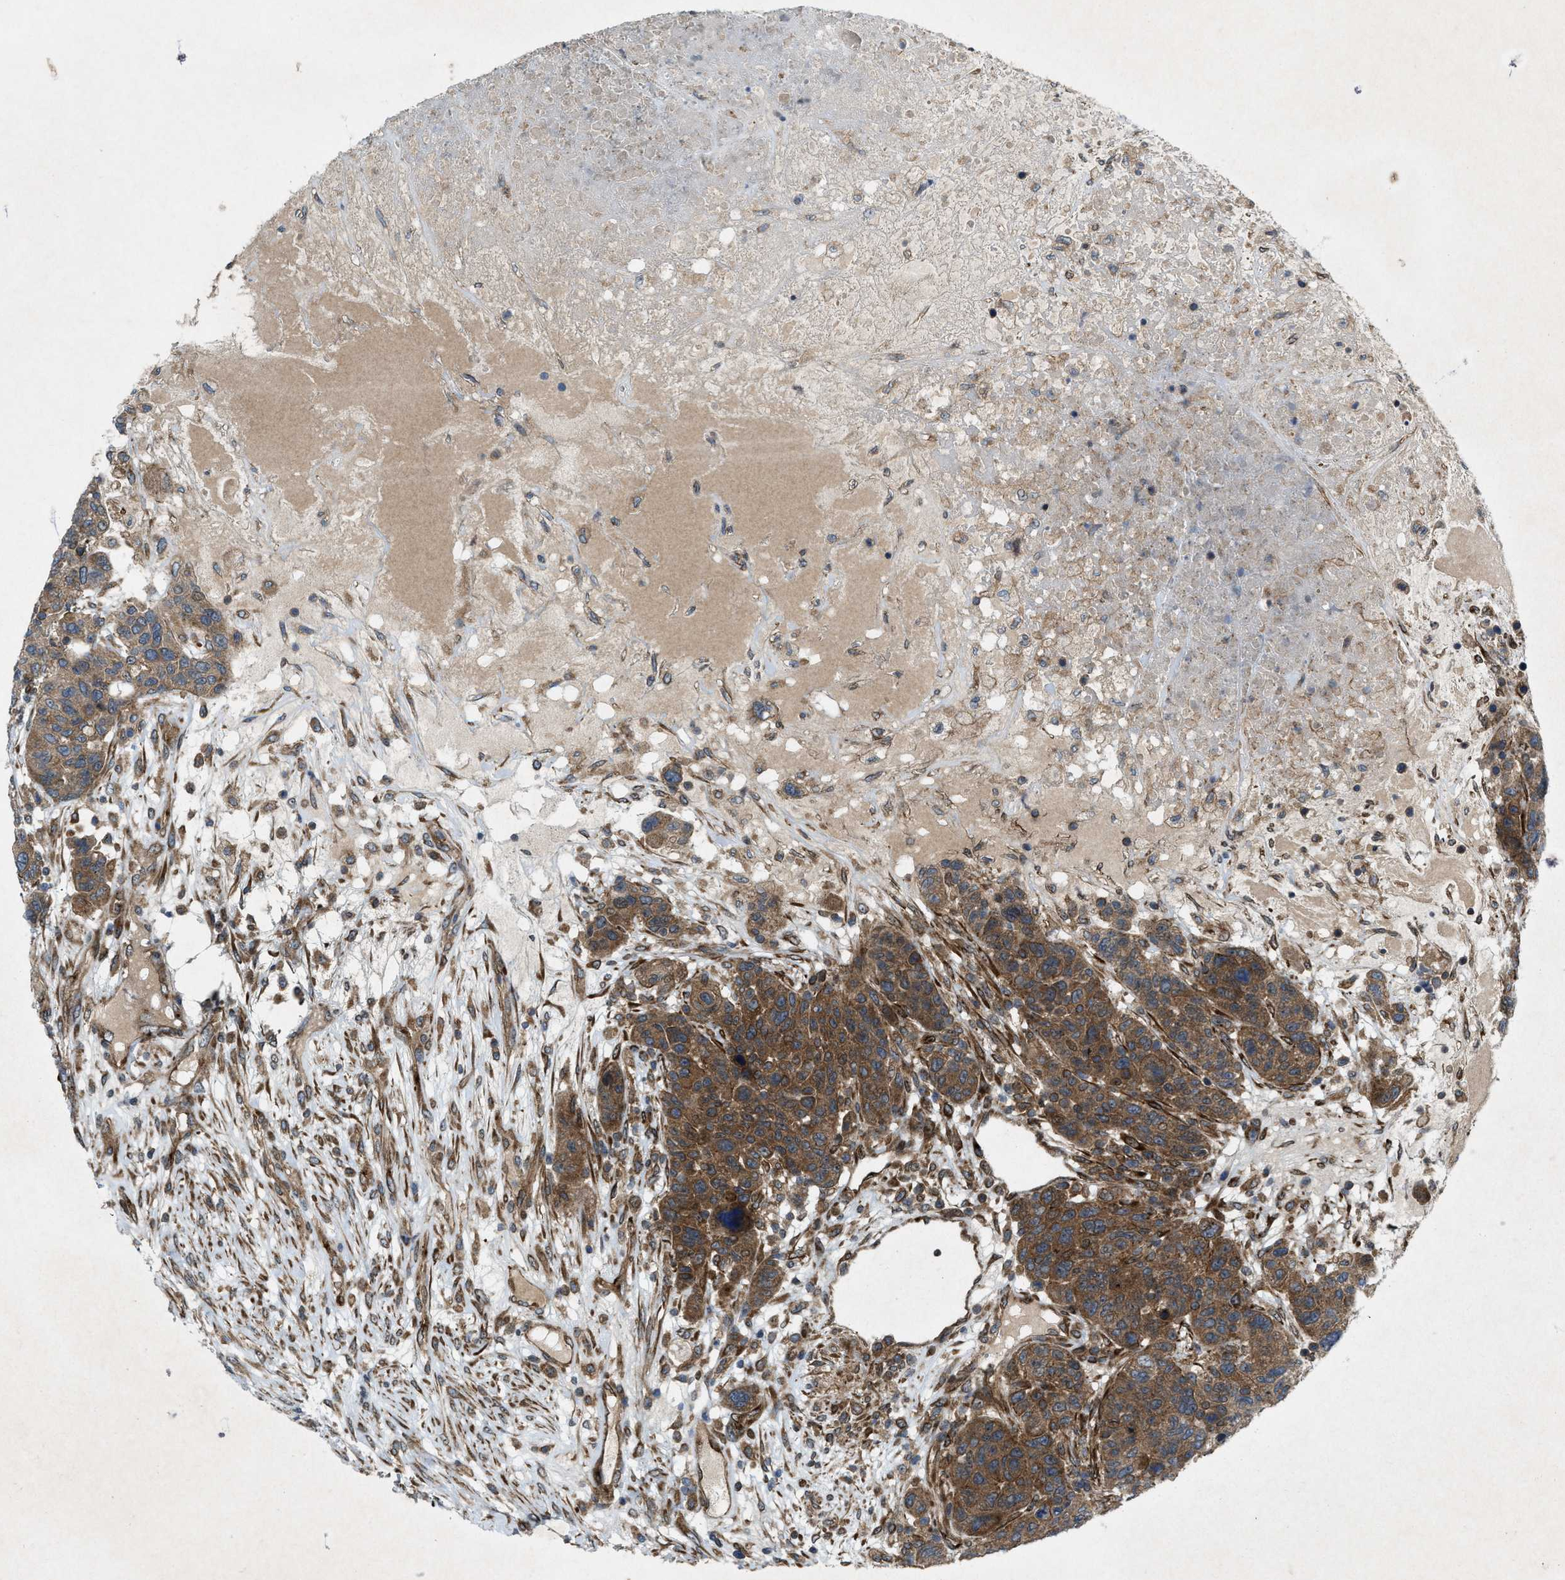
{"staining": {"intensity": "strong", "quantity": ">75%", "location": "cytoplasmic/membranous"}, "tissue": "breast cancer", "cell_type": "Tumor cells", "image_type": "cancer", "snomed": [{"axis": "morphology", "description": "Duct carcinoma"}, {"axis": "topography", "description": "Breast"}], "caption": "Immunohistochemical staining of human breast cancer demonstrates high levels of strong cytoplasmic/membranous protein positivity in approximately >75% of tumor cells.", "gene": "URGCP", "patient": {"sex": "female", "age": 37}}